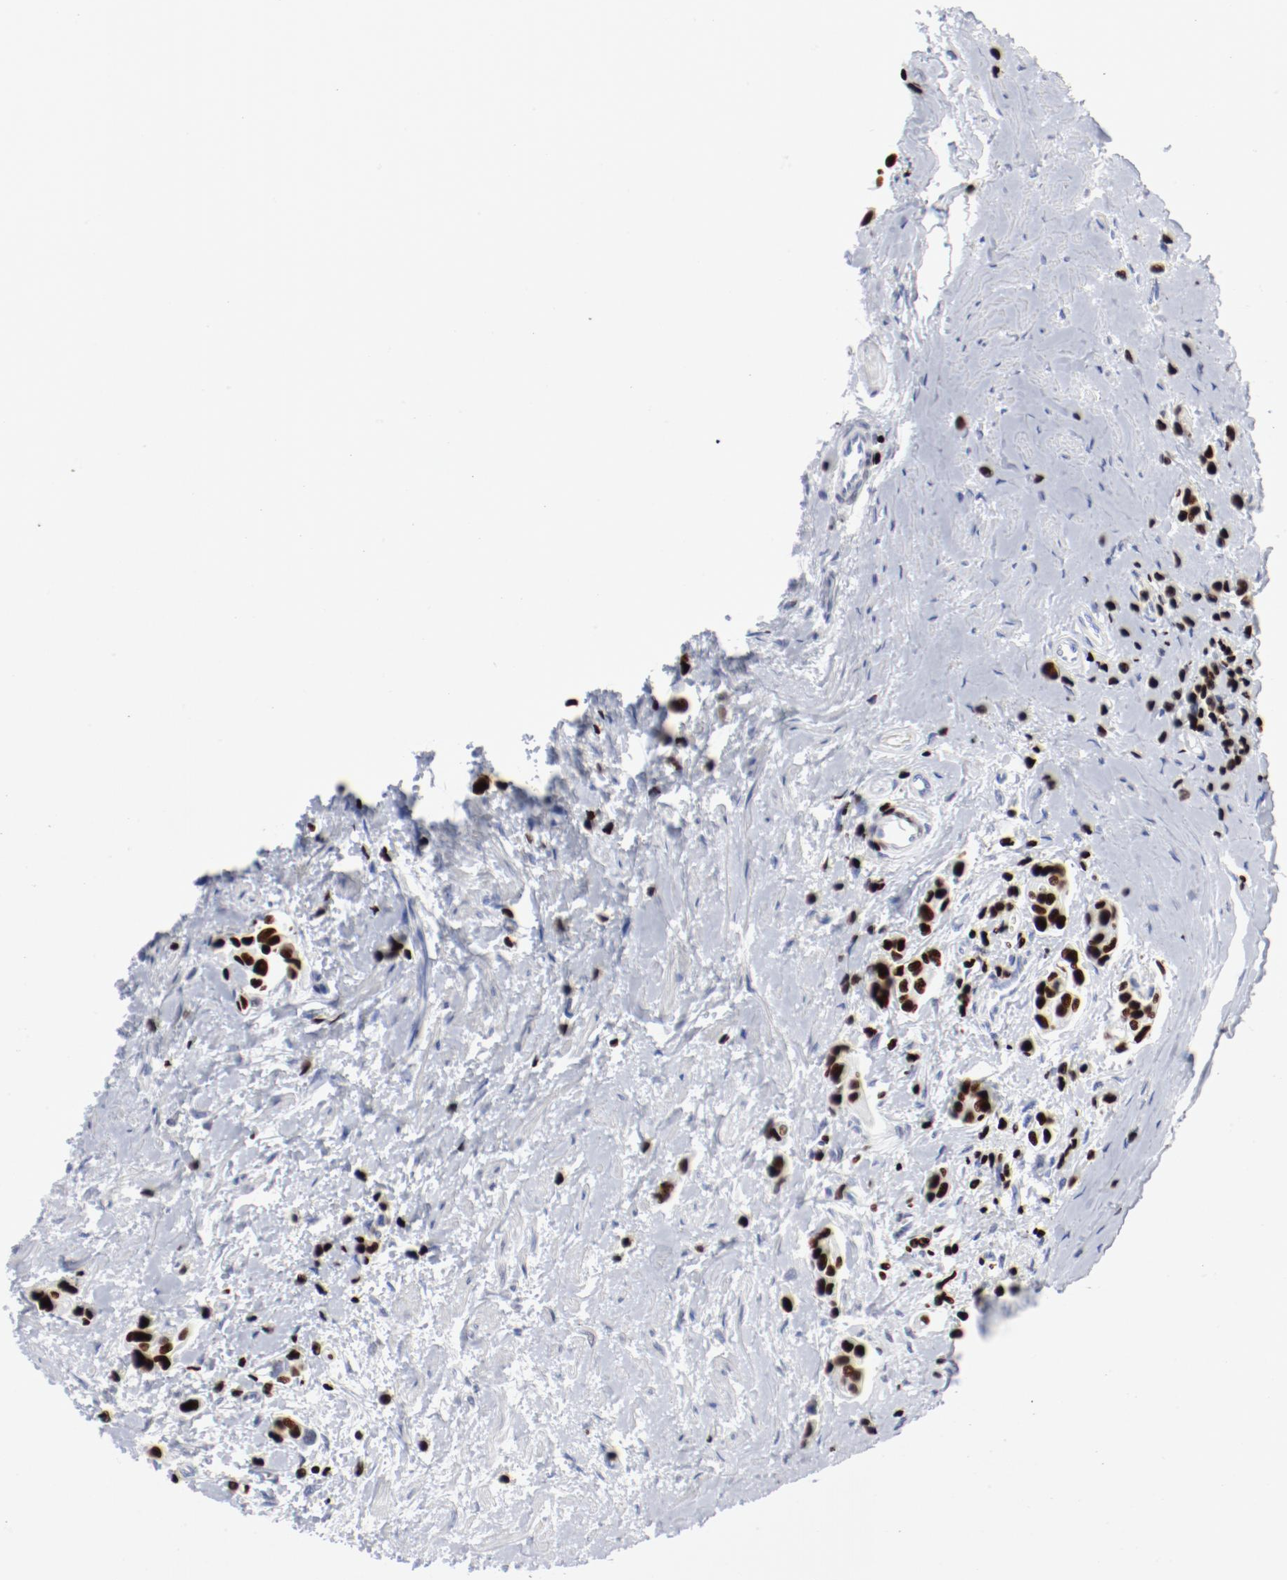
{"staining": {"intensity": "strong", "quantity": ">75%", "location": "nuclear"}, "tissue": "urothelial cancer", "cell_type": "Tumor cells", "image_type": "cancer", "snomed": [{"axis": "morphology", "description": "Urothelial carcinoma, High grade"}, {"axis": "topography", "description": "Urinary bladder"}], "caption": "A histopathology image of urothelial cancer stained for a protein displays strong nuclear brown staining in tumor cells. The staining is performed using DAB brown chromogen to label protein expression. The nuclei are counter-stained blue using hematoxylin.", "gene": "SMARCC2", "patient": {"sex": "male", "age": 78}}